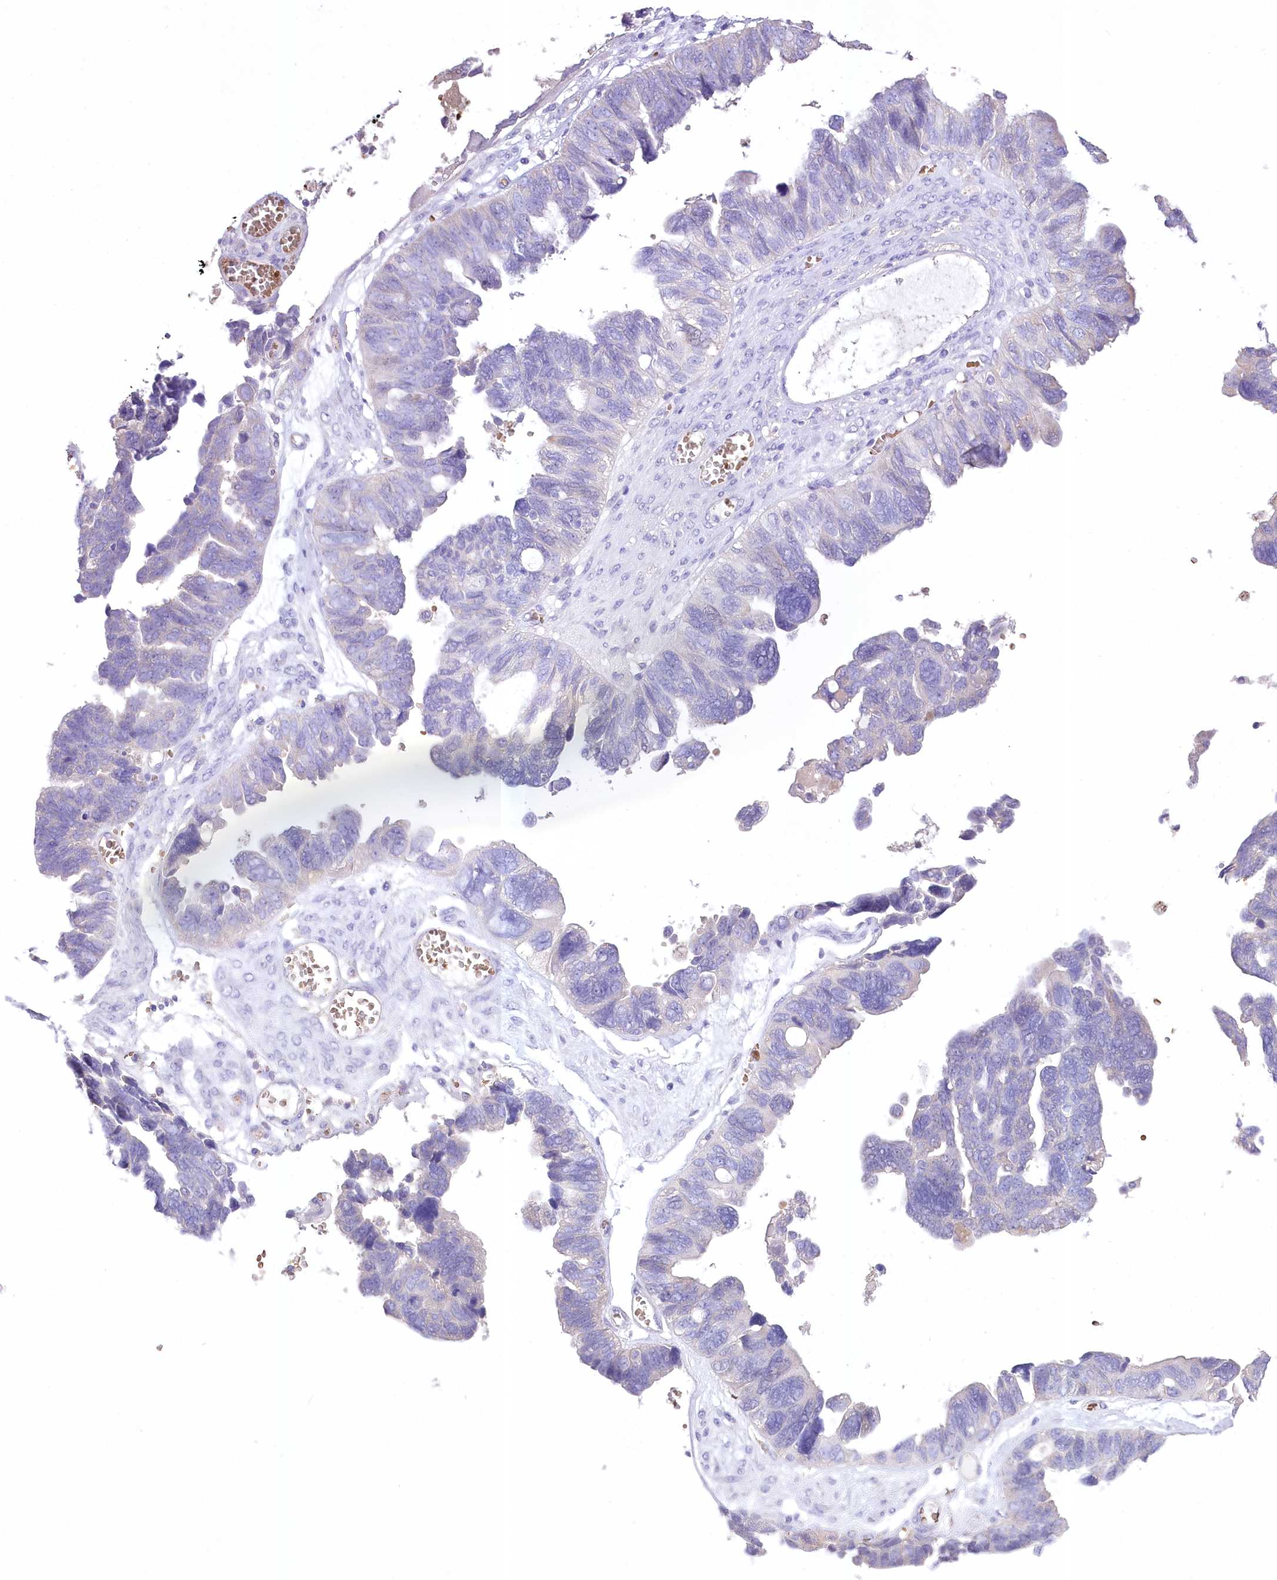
{"staining": {"intensity": "negative", "quantity": "none", "location": "none"}, "tissue": "ovarian cancer", "cell_type": "Tumor cells", "image_type": "cancer", "snomed": [{"axis": "morphology", "description": "Cystadenocarcinoma, serous, NOS"}, {"axis": "topography", "description": "Ovary"}], "caption": "Immunohistochemistry histopathology image of ovarian serous cystadenocarcinoma stained for a protein (brown), which reveals no expression in tumor cells.", "gene": "PRSS53", "patient": {"sex": "female", "age": 79}}